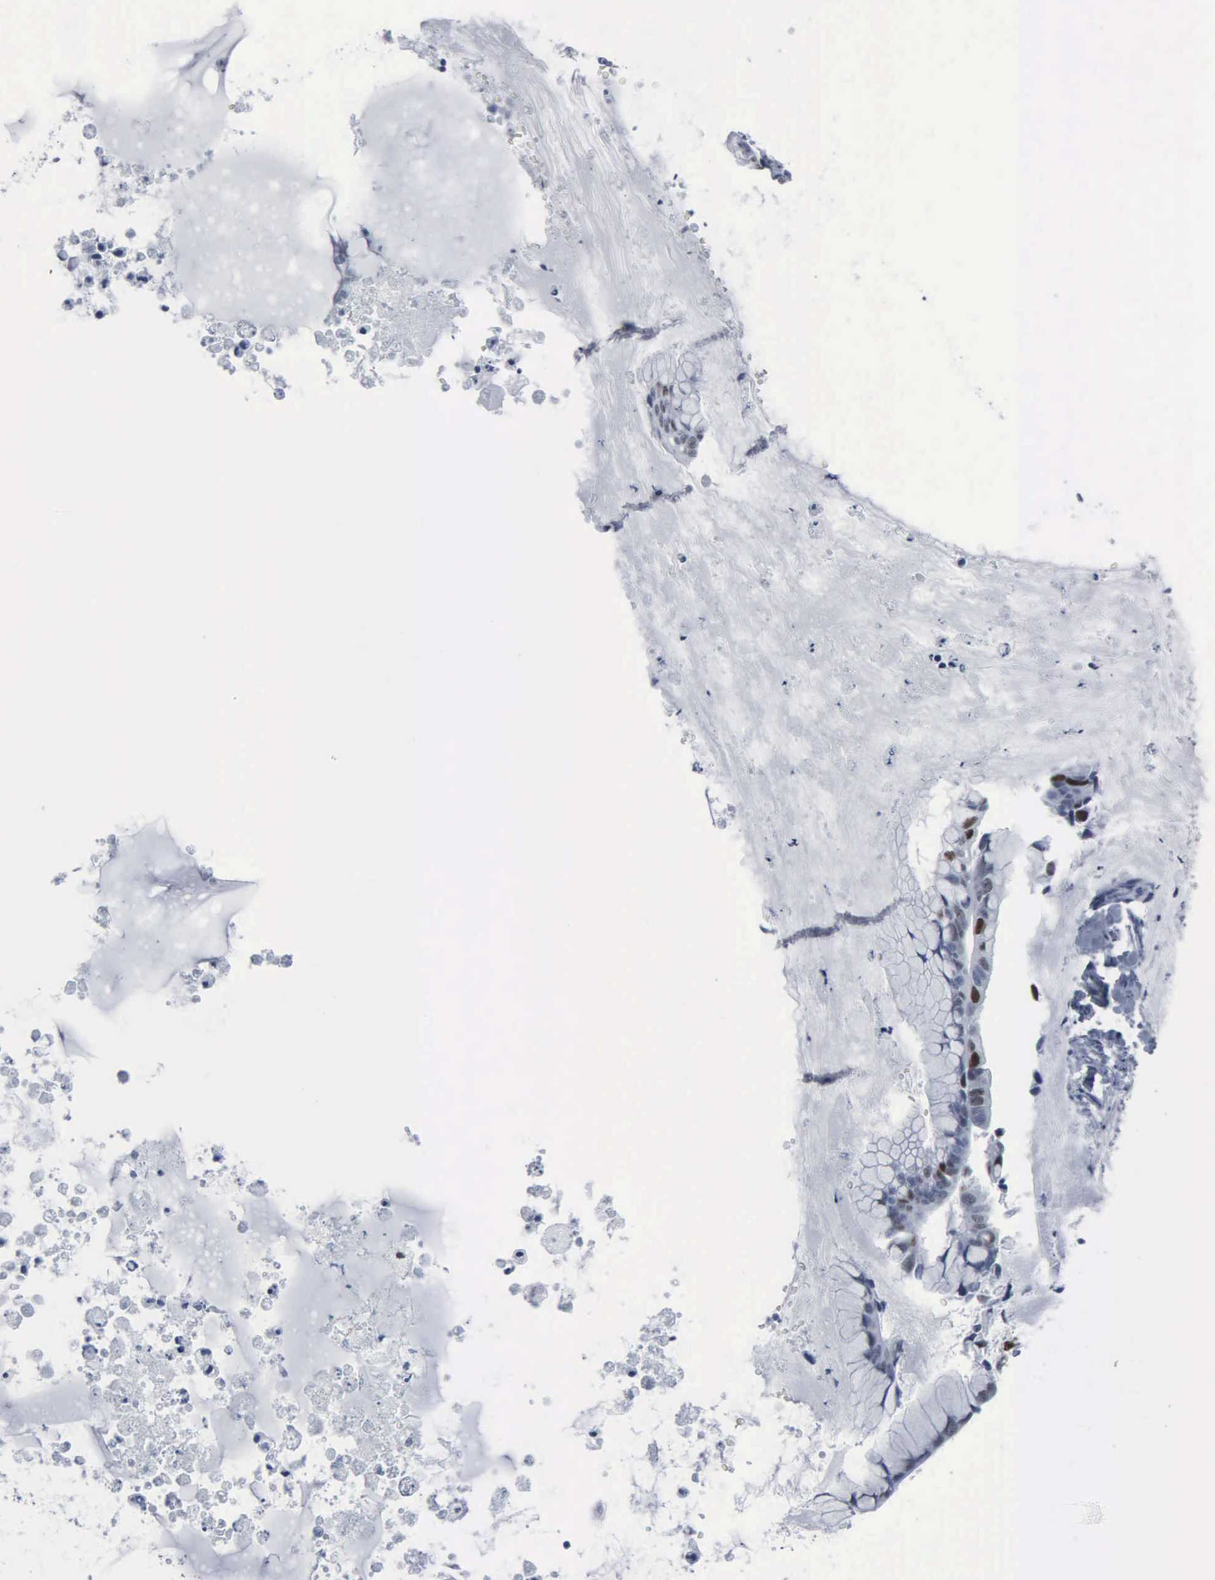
{"staining": {"intensity": "moderate", "quantity": "<25%", "location": "nuclear"}, "tissue": "ovarian cancer", "cell_type": "Tumor cells", "image_type": "cancer", "snomed": [{"axis": "morphology", "description": "Cystadenocarcinoma, mucinous, NOS"}, {"axis": "topography", "description": "Ovary"}], "caption": "Tumor cells exhibit low levels of moderate nuclear positivity in about <25% of cells in human mucinous cystadenocarcinoma (ovarian).", "gene": "CCND3", "patient": {"sex": "female", "age": 36}}